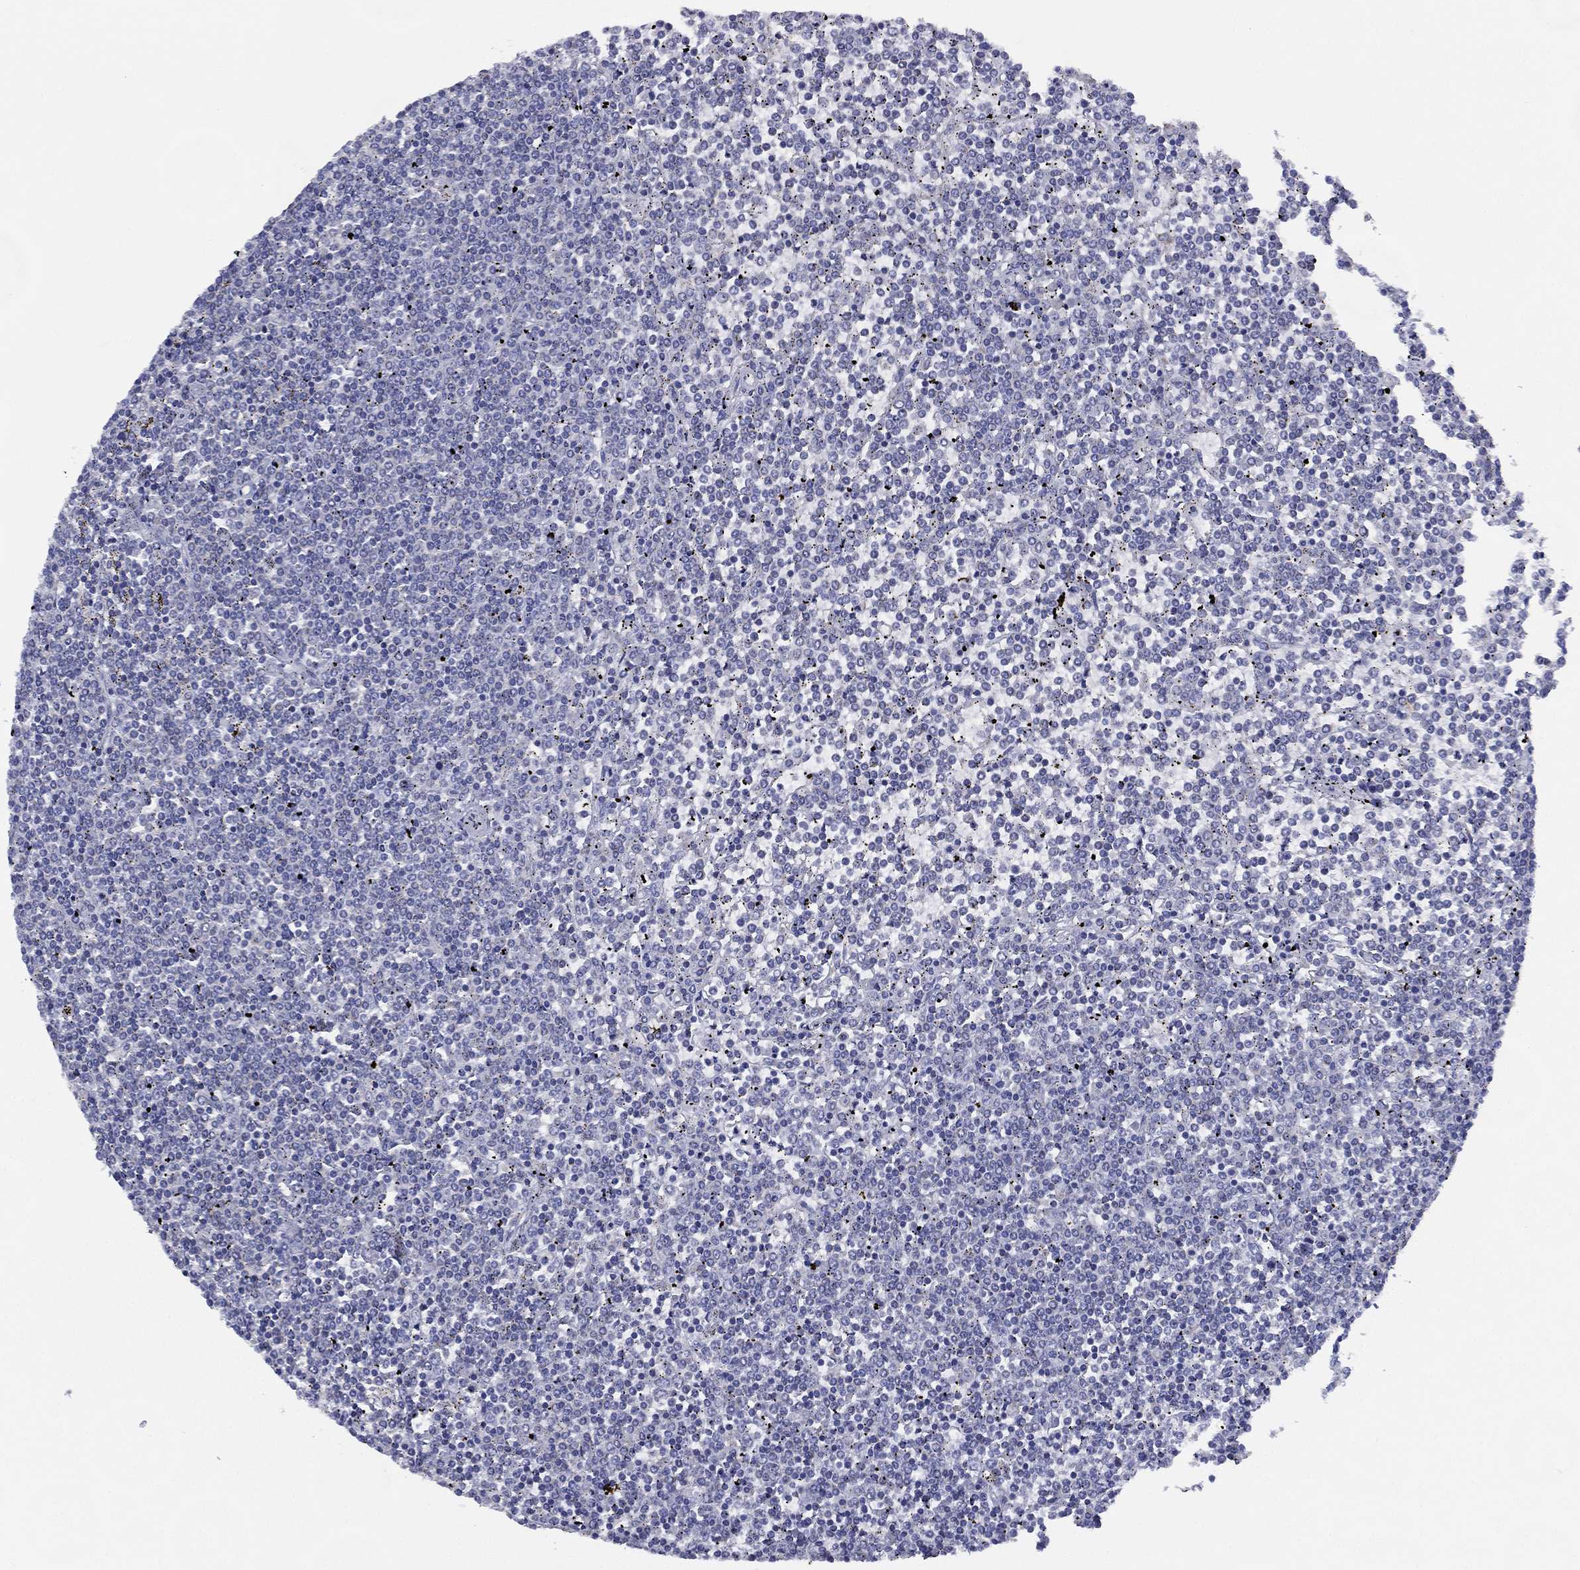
{"staining": {"intensity": "negative", "quantity": "none", "location": "none"}, "tissue": "lymphoma", "cell_type": "Tumor cells", "image_type": "cancer", "snomed": [{"axis": "morphology", "description": "Malignant lymphoma, non-Hodgkin's type, Low grade"}, {"axis": "topography", "description": "Spleen"}], "caption": "A histopathology image of low-grade malignant lymphoma, non-Hodgkin's type stained for a protein demonstrates no brown staining in tumor cells.", "gene": "ZNF223", "patient": {"sex": "female", "age": 19}}